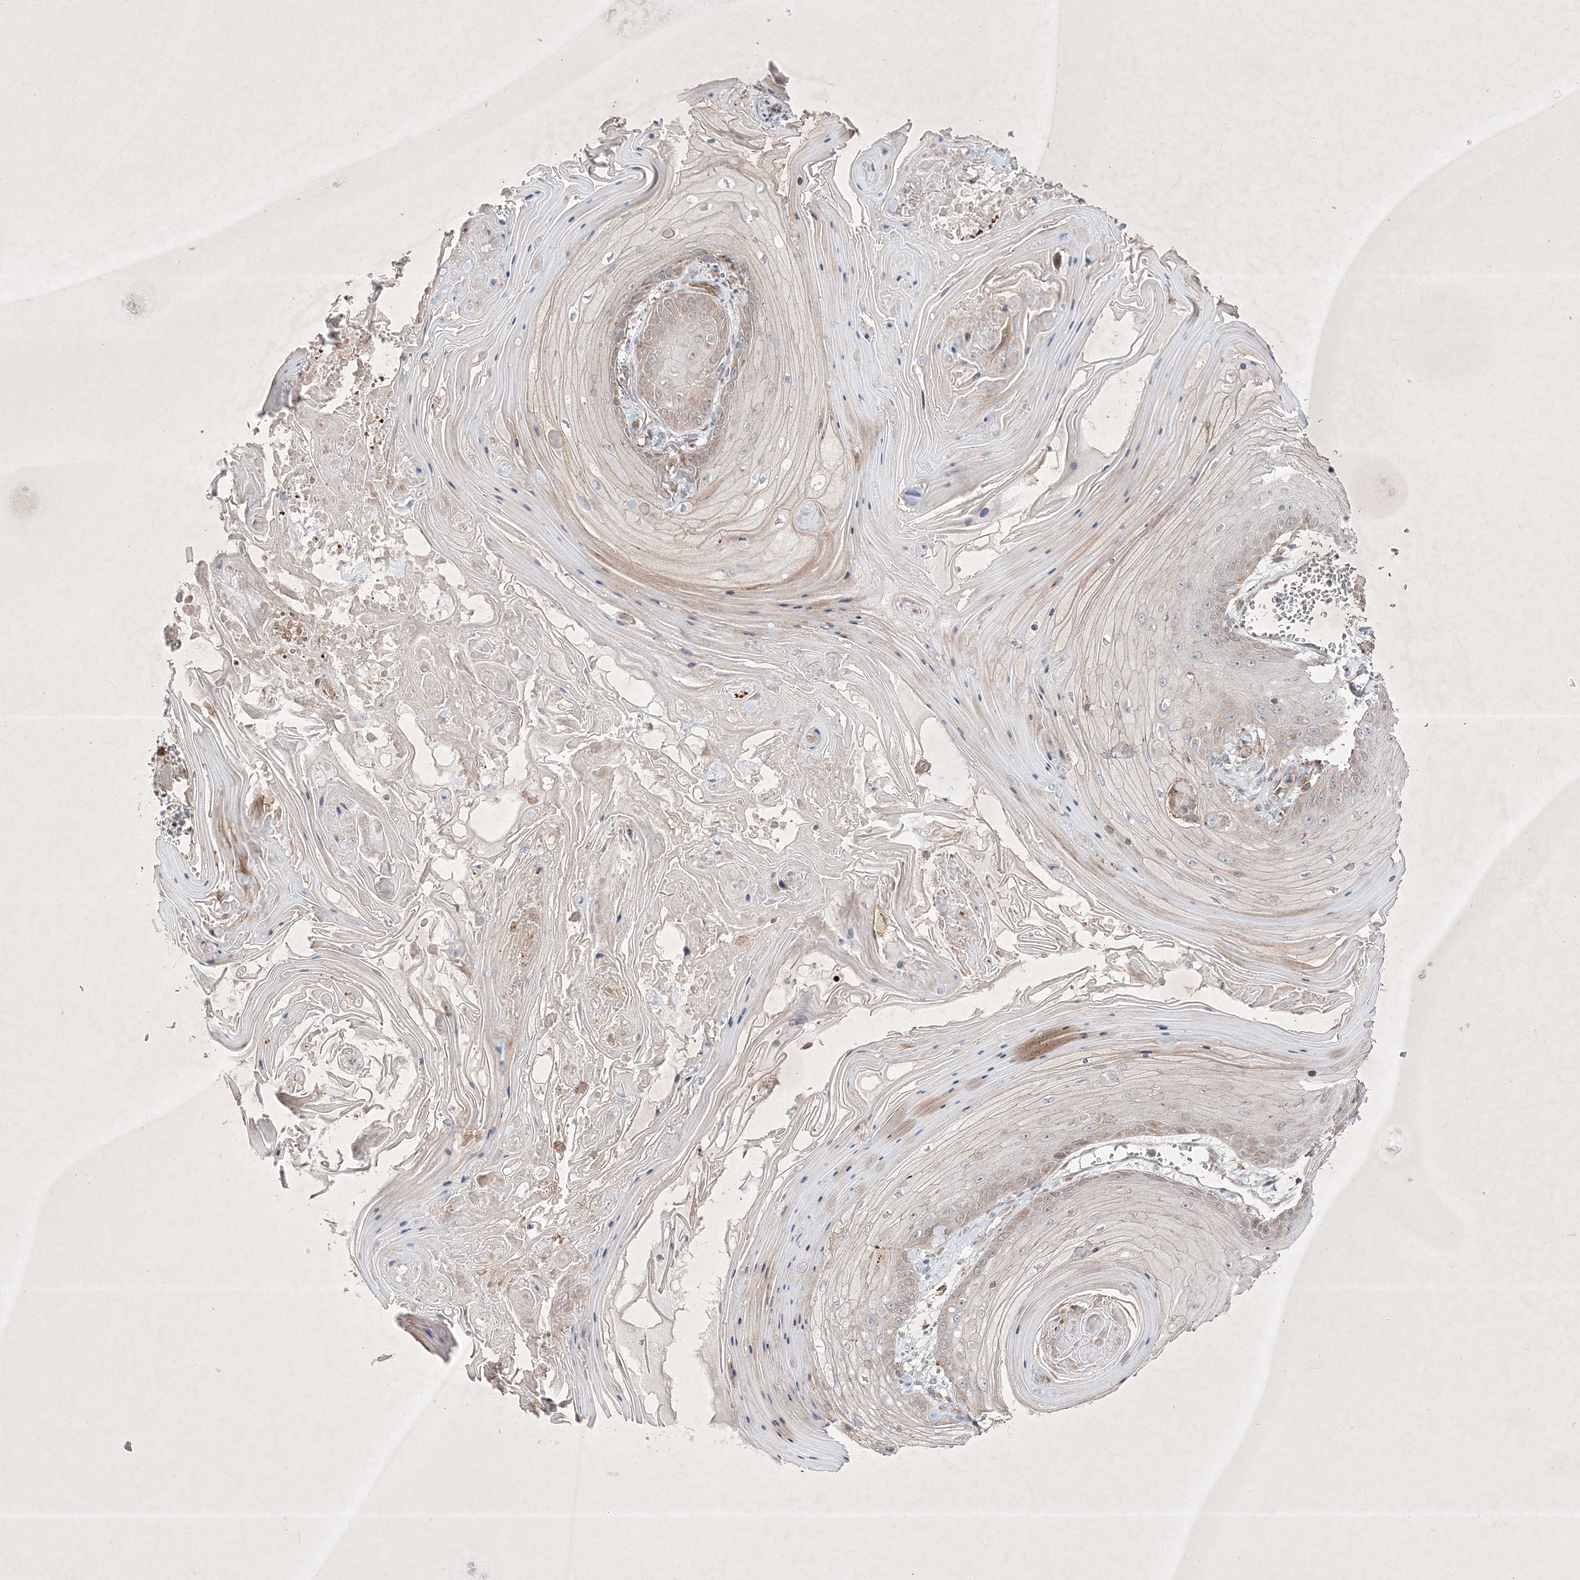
{"staining": {"intensity": "weak", "quantity": "<25%", "location": "cytoplasmic/membranous"}, "tissue": "skin cancer", "cell_type": "Tumor cells", "image_type": "cancer", "snomed": [{"axis": "morphology", "description": "Squamous cell carcinoma, NOS"}, {"axis": "topography", "description": "Skin"}], "caption": "High power microscopy histopathology image of an immunohistochemistry image of skin cancer (squamous cell carcinoma), revealing no significant staining in tumor cells. The staining is performed using DAB (3,3'-diaminobenzidine) brown chromogen with nuclei counter-stained in using hematoxylin.", "gene": "OPA1", "patient": {"sex": "male", "age": 74}}